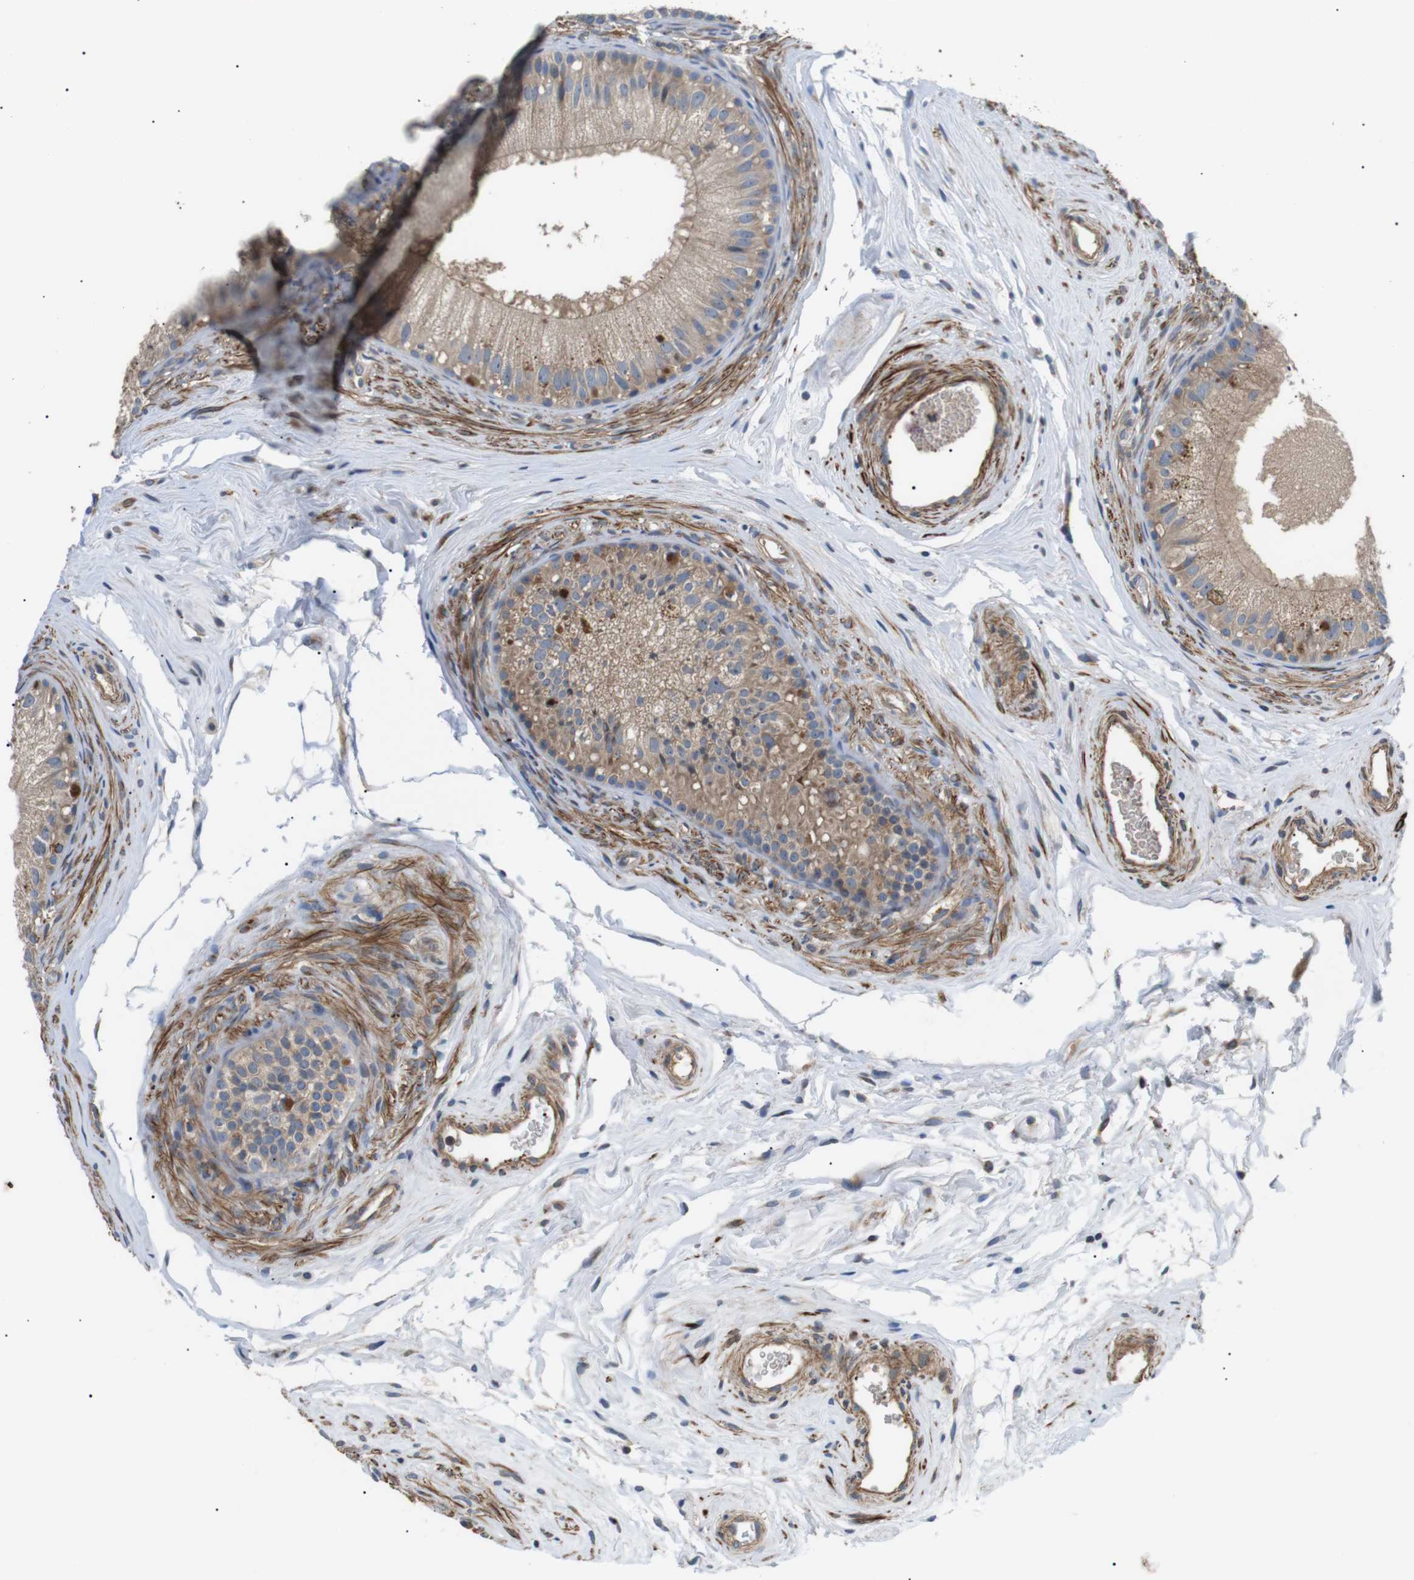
{"staining": {"intensity": "weak", "quantity": ">75%", "location": "cytoplasmic/membranous"}, "tissue": "epididymis", "cell_type": "Glandular cells", "image_type": "normal", "snomed": [{"axis": "morphology", "description": "Normal tissue, NOS"}, {"axis": "topography", "description": "Epididymis"}], "caption": "High-magnification brightfield microscopy of unremarkable epididymis stained with DAB (brown) and counterstained with hematoxylin (blue). glandular cells exhibit weak cytoplasmic/membranous expression is seen in approximately>75% of cells.", "gene": "DIPK1A", "patient": {"sex": "male", "age": 56}}